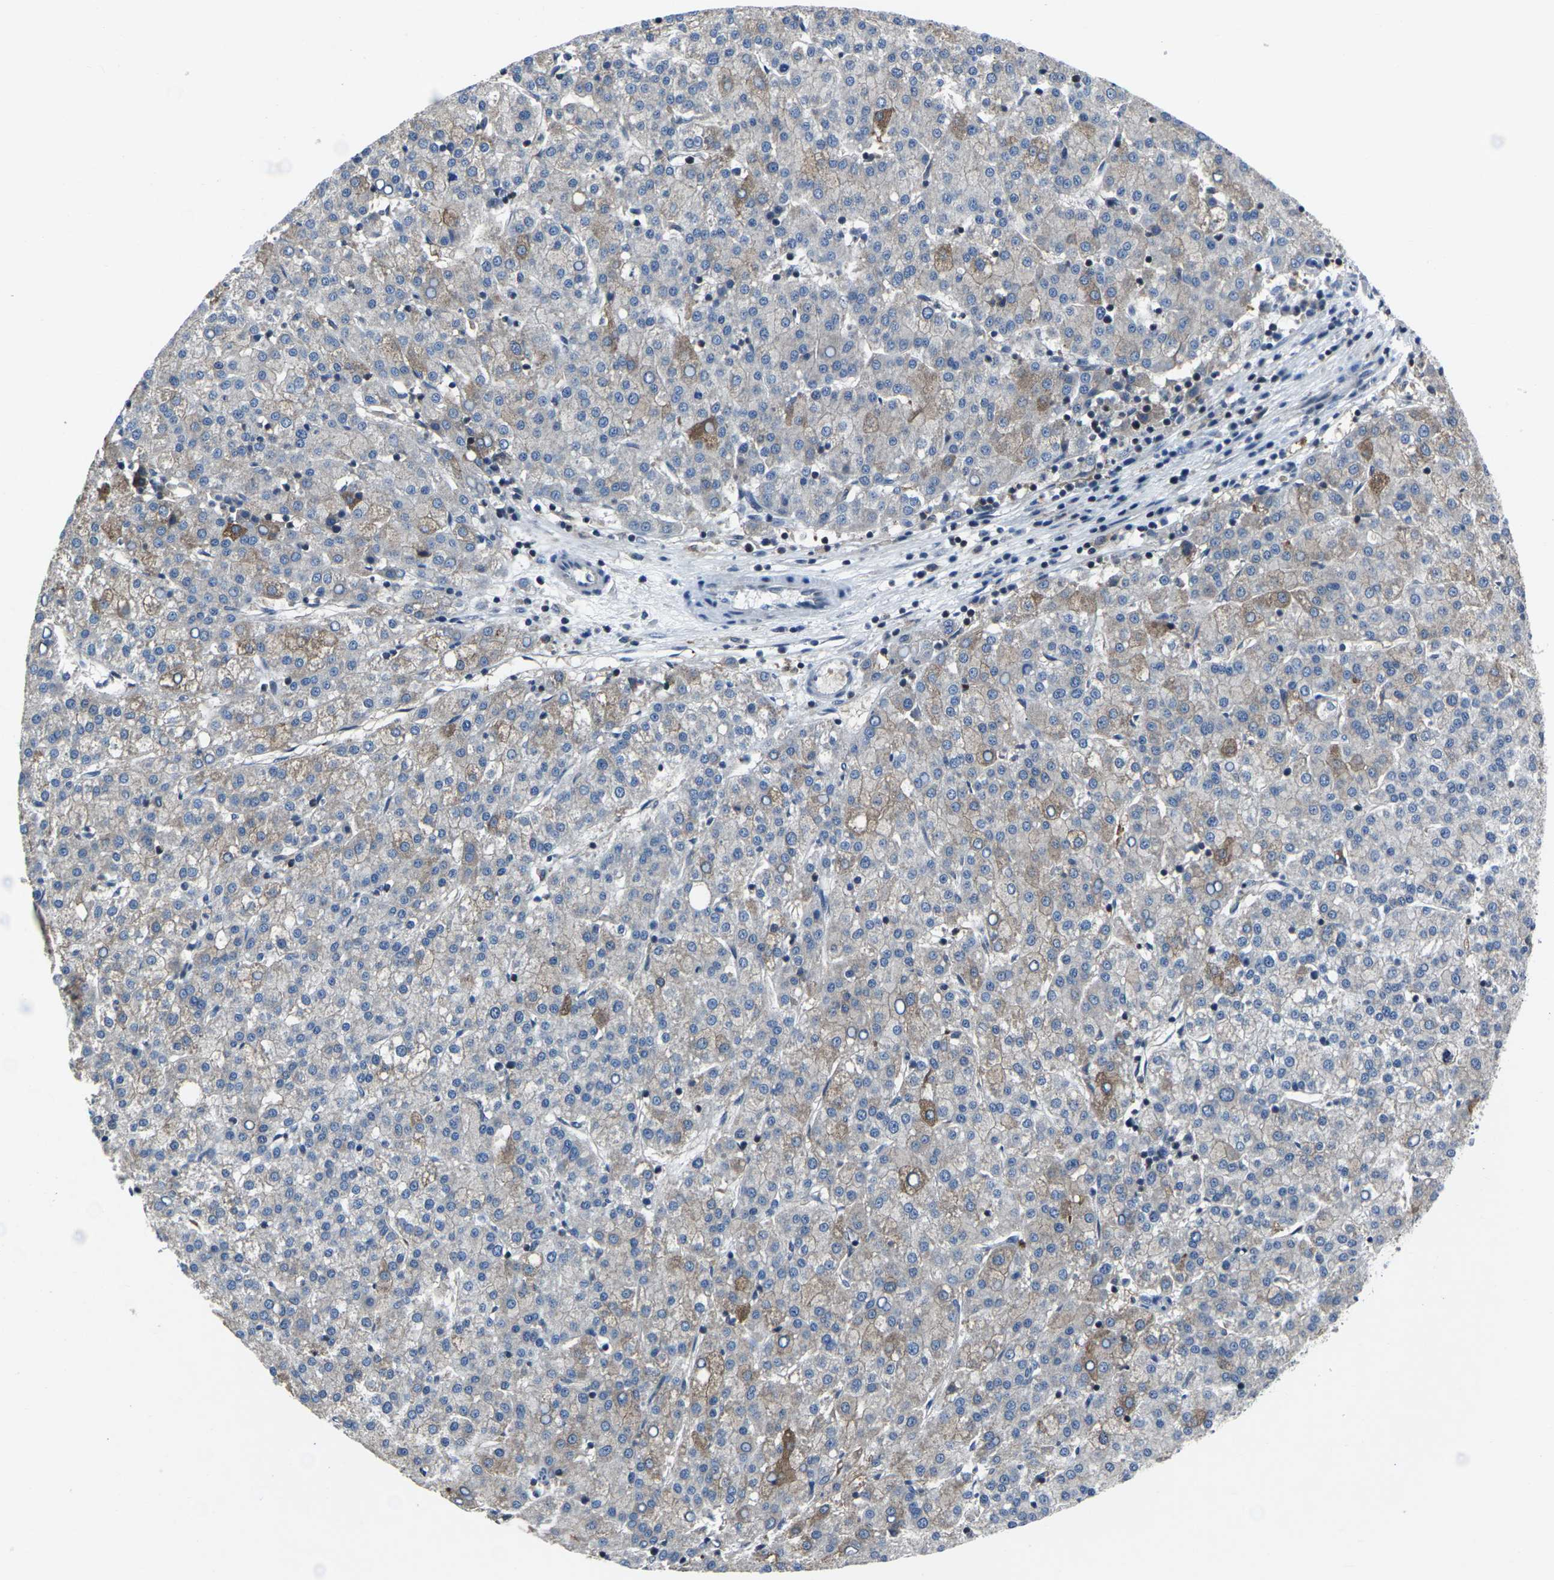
{"staining": {"intensity": "weak", "quantity": "25%-75%", "location": "cytoplasmic/membranous"}, "tissue": "liver cancer", "cell_type": "Tumor cells", "image_type": "cancer", "snomed": [{"axis": "morphology", "description": "Carcinoma, Hepatocellular, NOS"}, {"axis": "topography", "description": "Liver"}], "caption": "Immunohistochemistry (IHC) of liver cancer shows low levels of weak cytoplasmic/membranous expression in approximately 25%-75% of tumor cells.", "gene": "STAT4", "patient": {"sex": "female", "age": 58}}